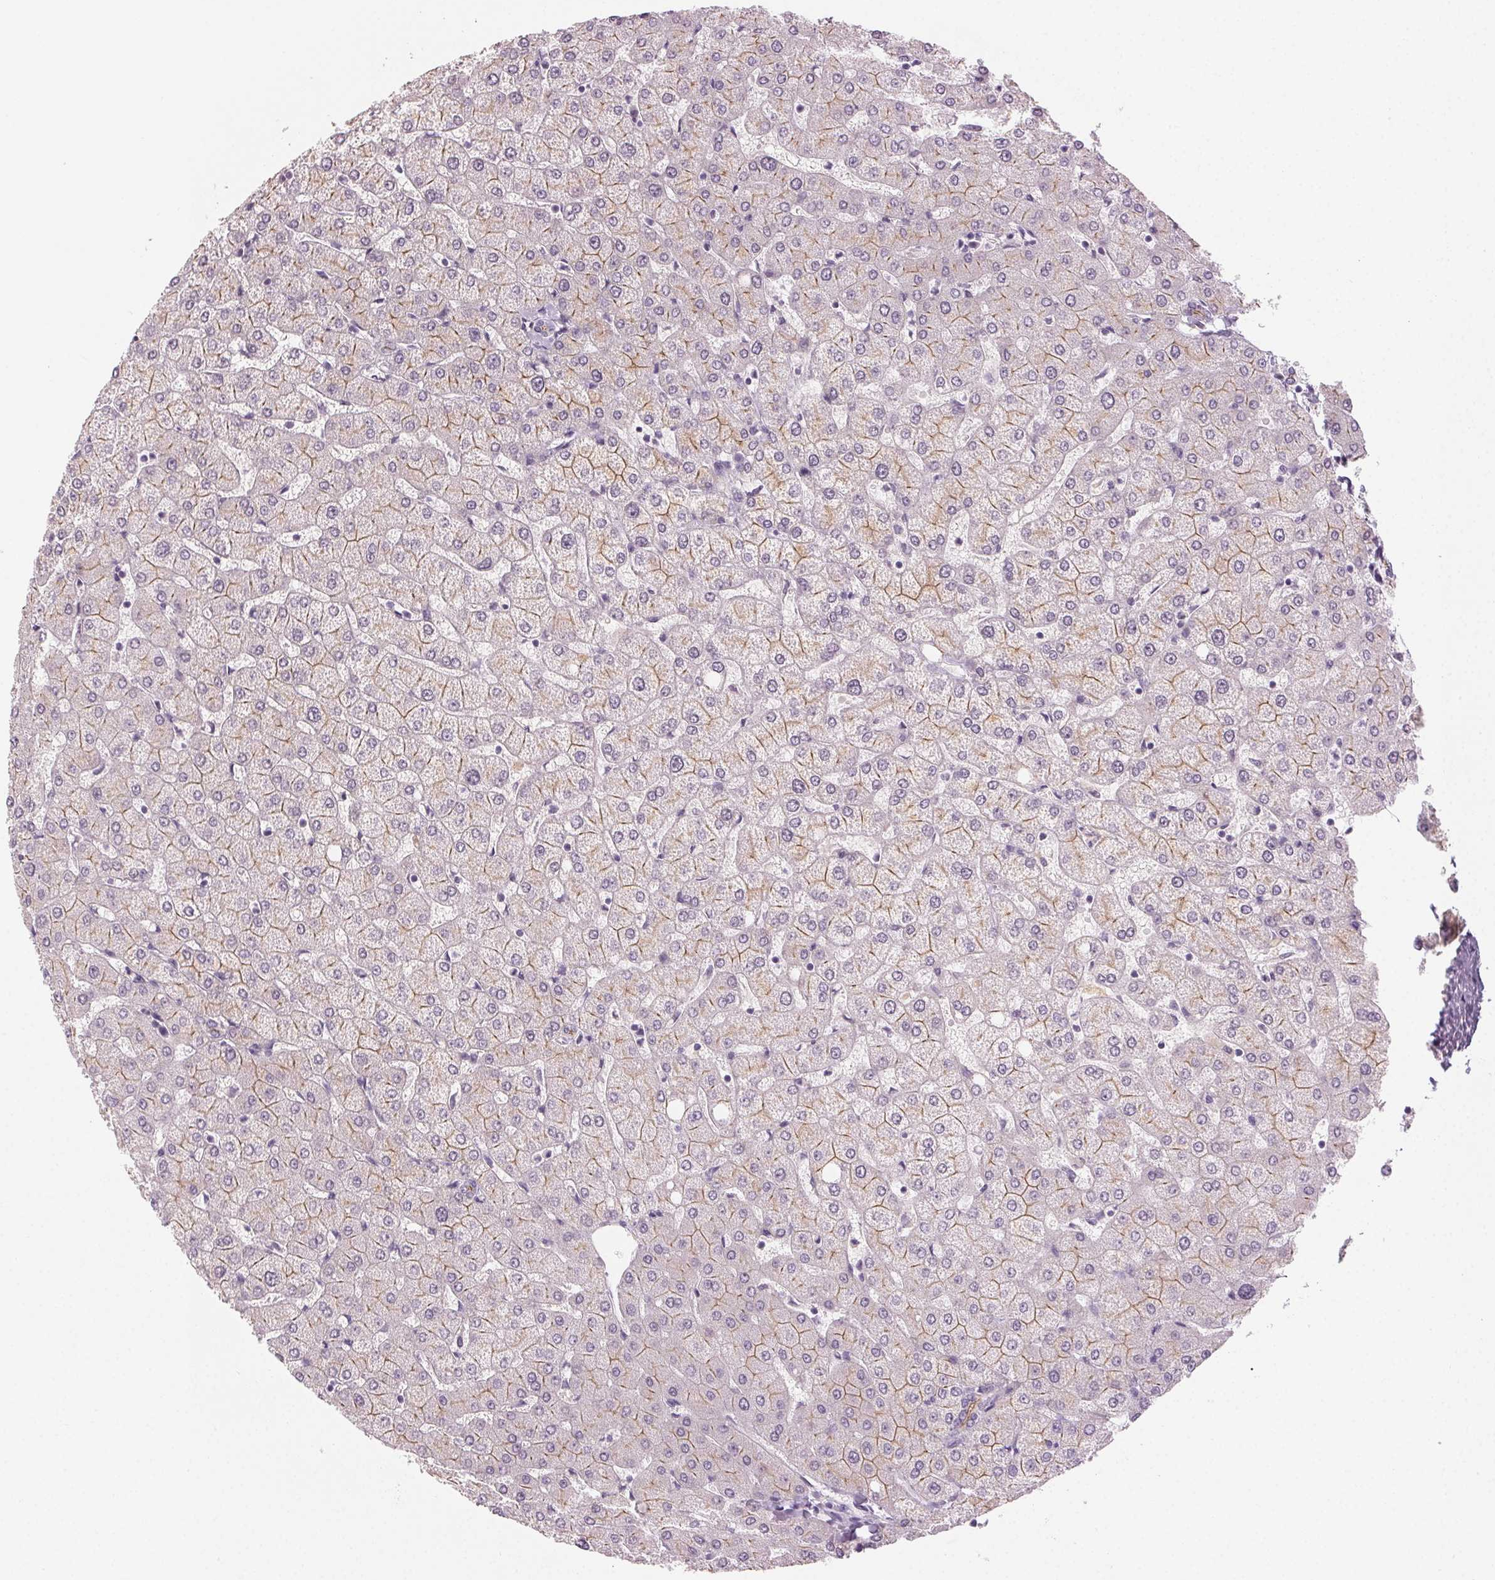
{"staining": {"intensity": "negative", "quantity": "none", "location": "none"}, "tissue": "liver", "cell_type": "Cholangiocytes", "image_type": "normal", "snomed": [{"axis": "morphology", "description": "Normal tissue, NOS"}, {"axis": "topography", "description": "Liver"}], "caption": "The histopathology image demonstrates no staining of cholangiocytes in benign liver. (DAB (3,3'-diaminobenzidine) immunohistochemistry (IHC) with hematoxylin counter stain).", "gene": "HSF5", "patient": {"sex": "female", "age": 54}}